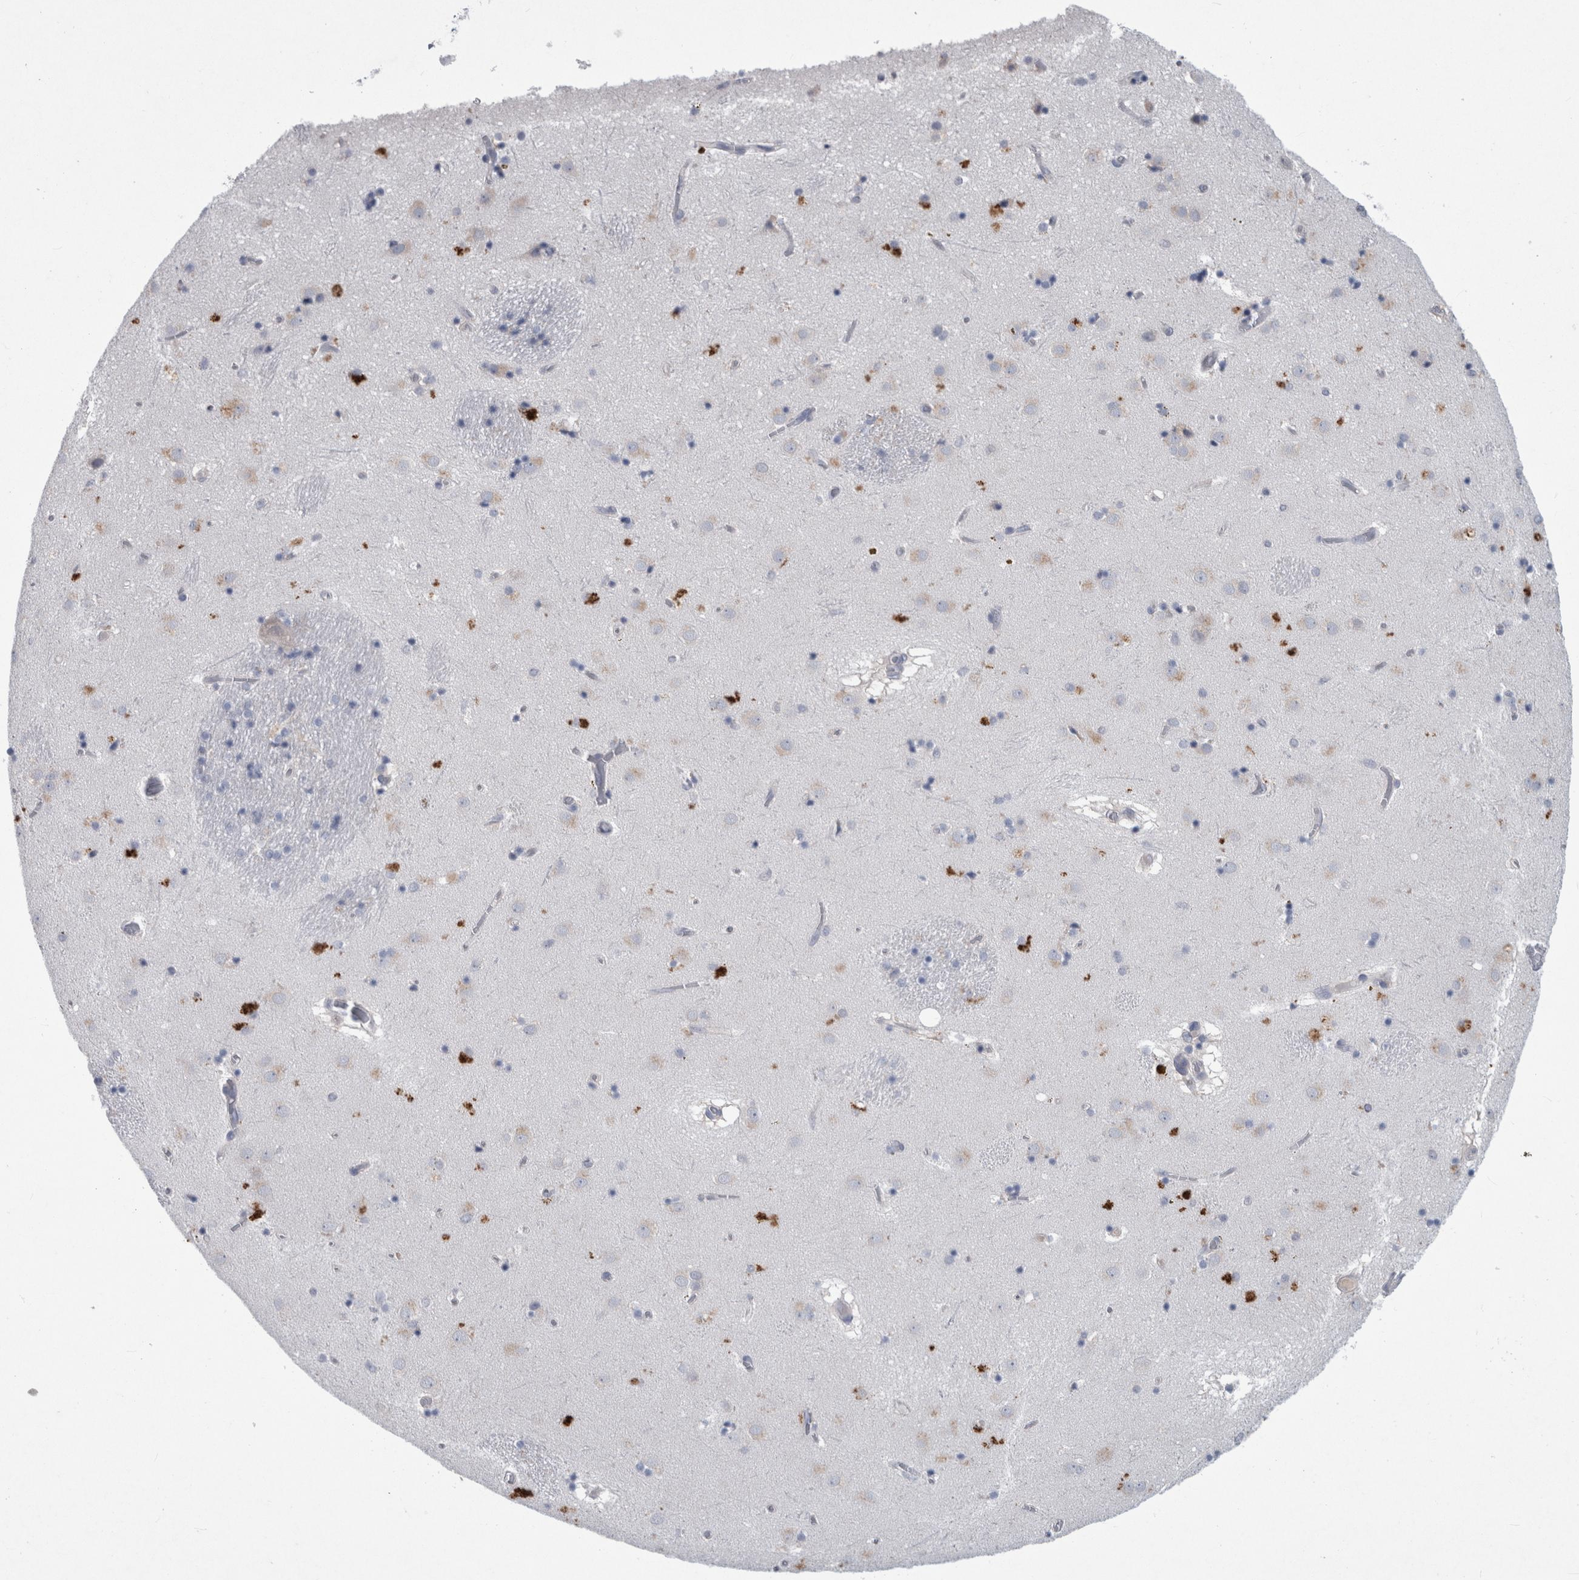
{"staining": {"intensity": "moderate", "quantity": "<25%", "location": "cytoplasmic/membranous"}, "tissue": "caudate", "cell_type": "Glial cells", "image_type": "normal", "snomed": [{"axis": "morphology", "description": "Normal tissue, NOS"}, {"axis": "topography", "description": "Lateral ventricle wall"}], "caption": "Immunohistochemistry histopathology image of normal human caudate stained for a protein (brown), which shows low levels of moderate cytoplasmic/membranous staining in about <25% of glial cells.", "gene": "FAM83H", "patient": {"sex": "male", "age": 70}}